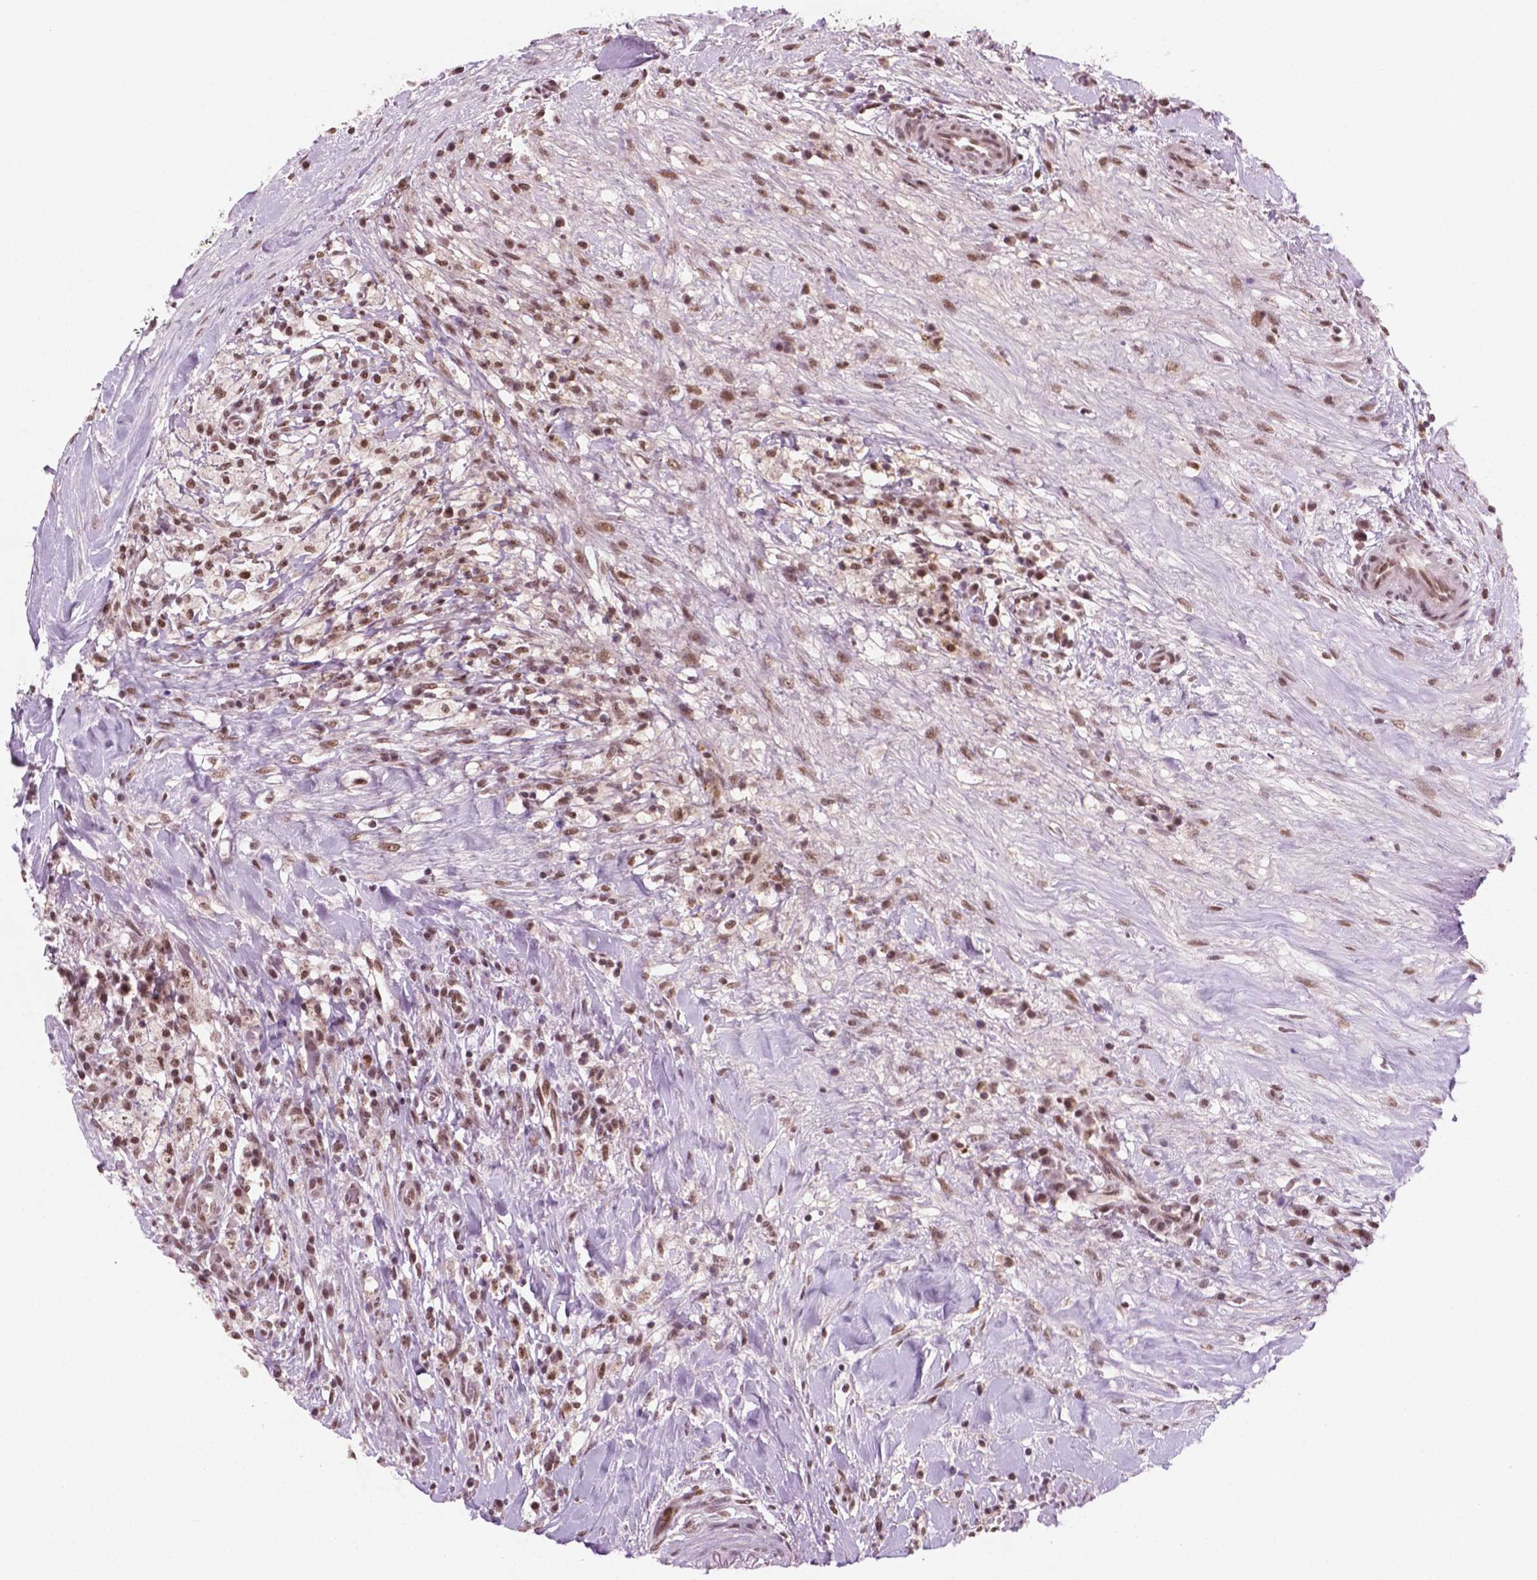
{"staining": {"intensity": "moderate", "quantity": ">75%", "location": "nuclear"}, "tissue": "testis cancer", "cell_type": "Tumor cells", "image_type": "cancer", "snomed": [{"axis": "morphology", "description": "Necrosis, NOS"}, {"axis": "morphology", "description": "Carcinoma, Embryonal, NOS"}, {"axis": "topography", "description": "Testis"}], "caption": "A histopathology image of testis cancer stained for a protein reveals moderate nuclear brown staining in tumor cells.", "gene": "POLR2E", "patient": {"sex": "male", "age": 19}}